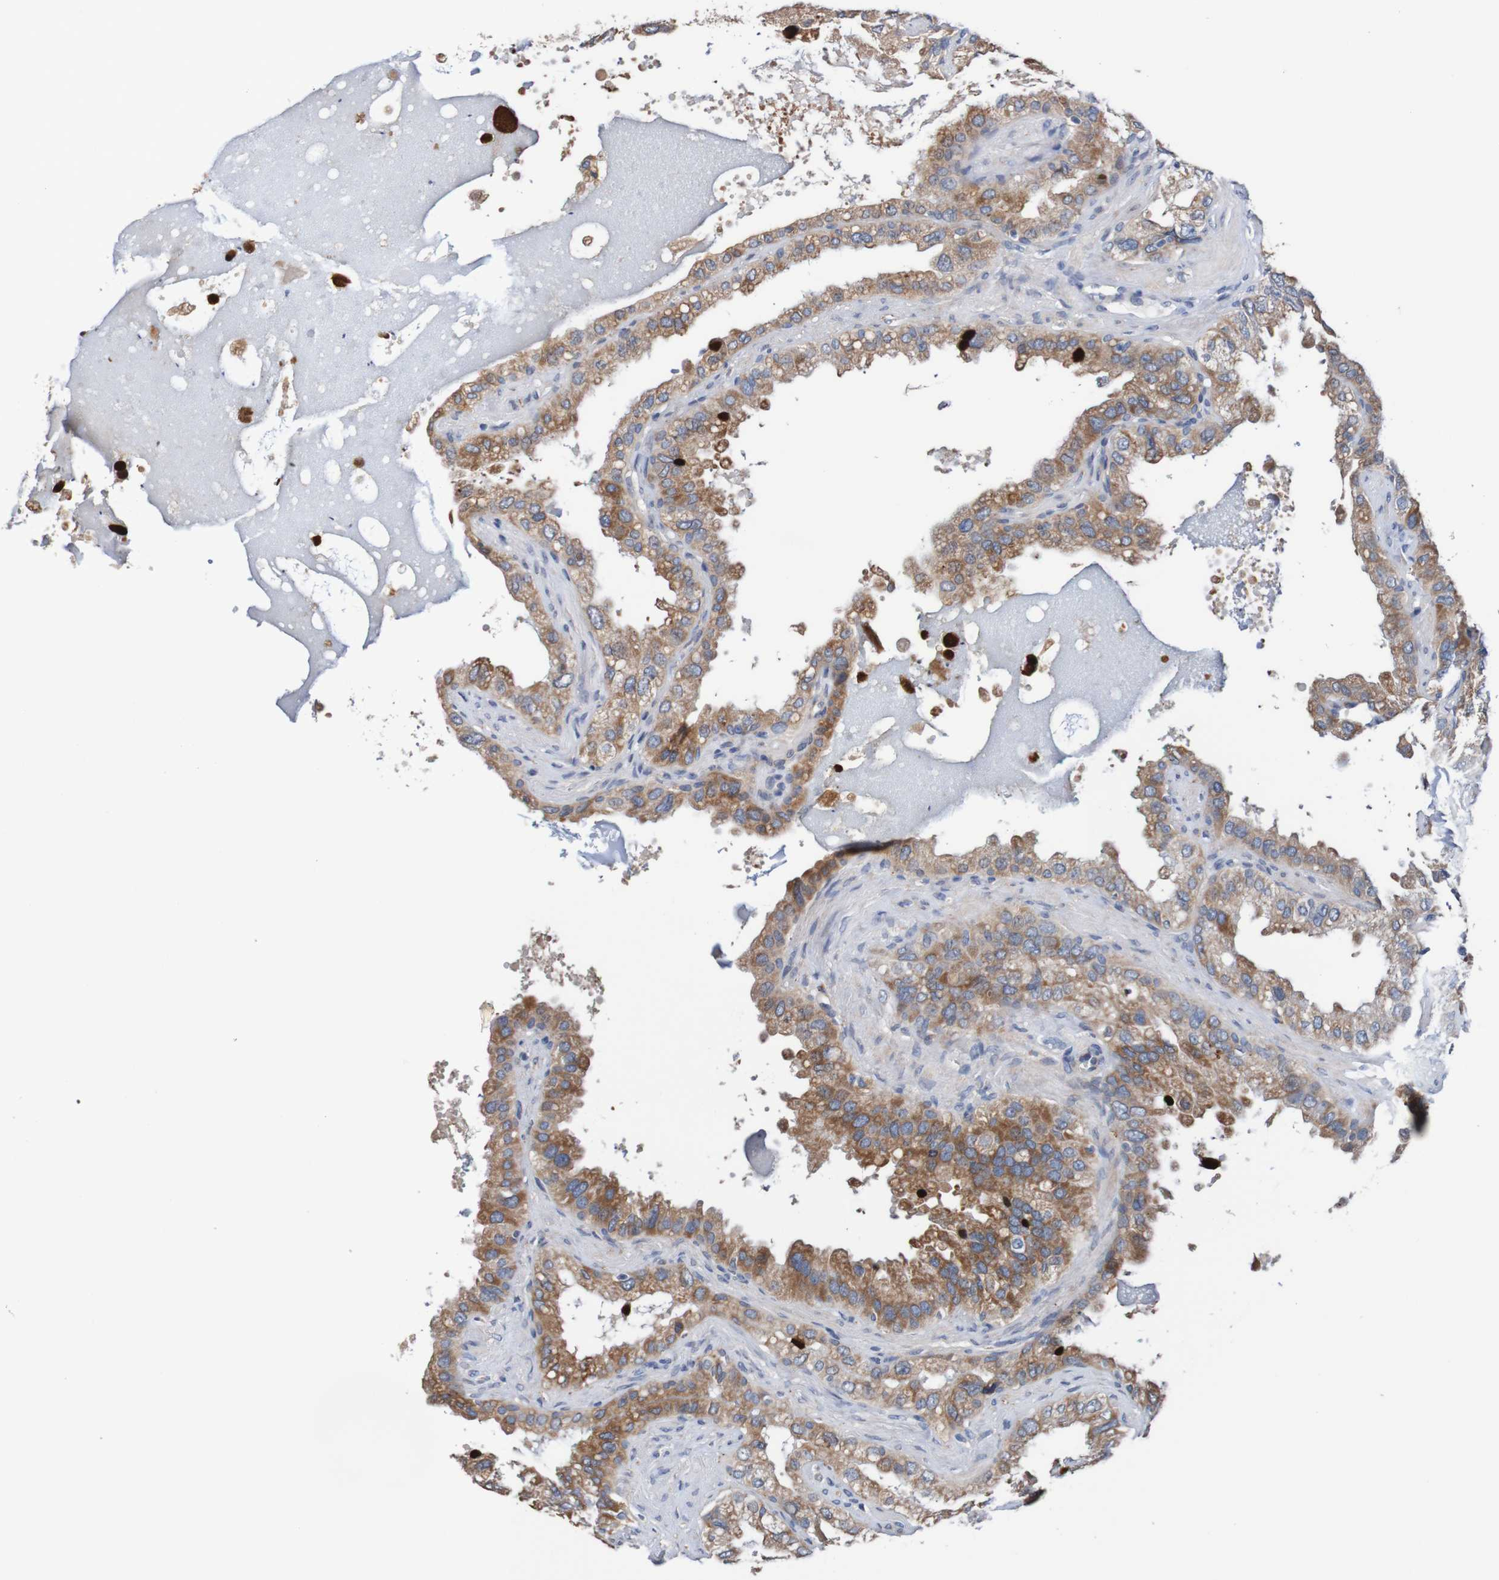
{"staining": {"intensity": "strong", "quantity": ">75%", "location": "cytoplasmic/membranous"}, "tissue": "seminal vesicle", "cell_type": "Glandular cells", "image_type": "normal", "snomed": [{"axis": "morphology", "description": "Normal tissue, NOS"}, {"axis": "topography", "description": "Seminal veicle"}], "caption": "About >75% of glandular cells in normal human seminal vesicle show strong cytoplasmic/membranous protein staining as visualized by brown immunohistochemical staining.", "gene": "FIBP", "patient": {"sex": "male", "age": 68}}